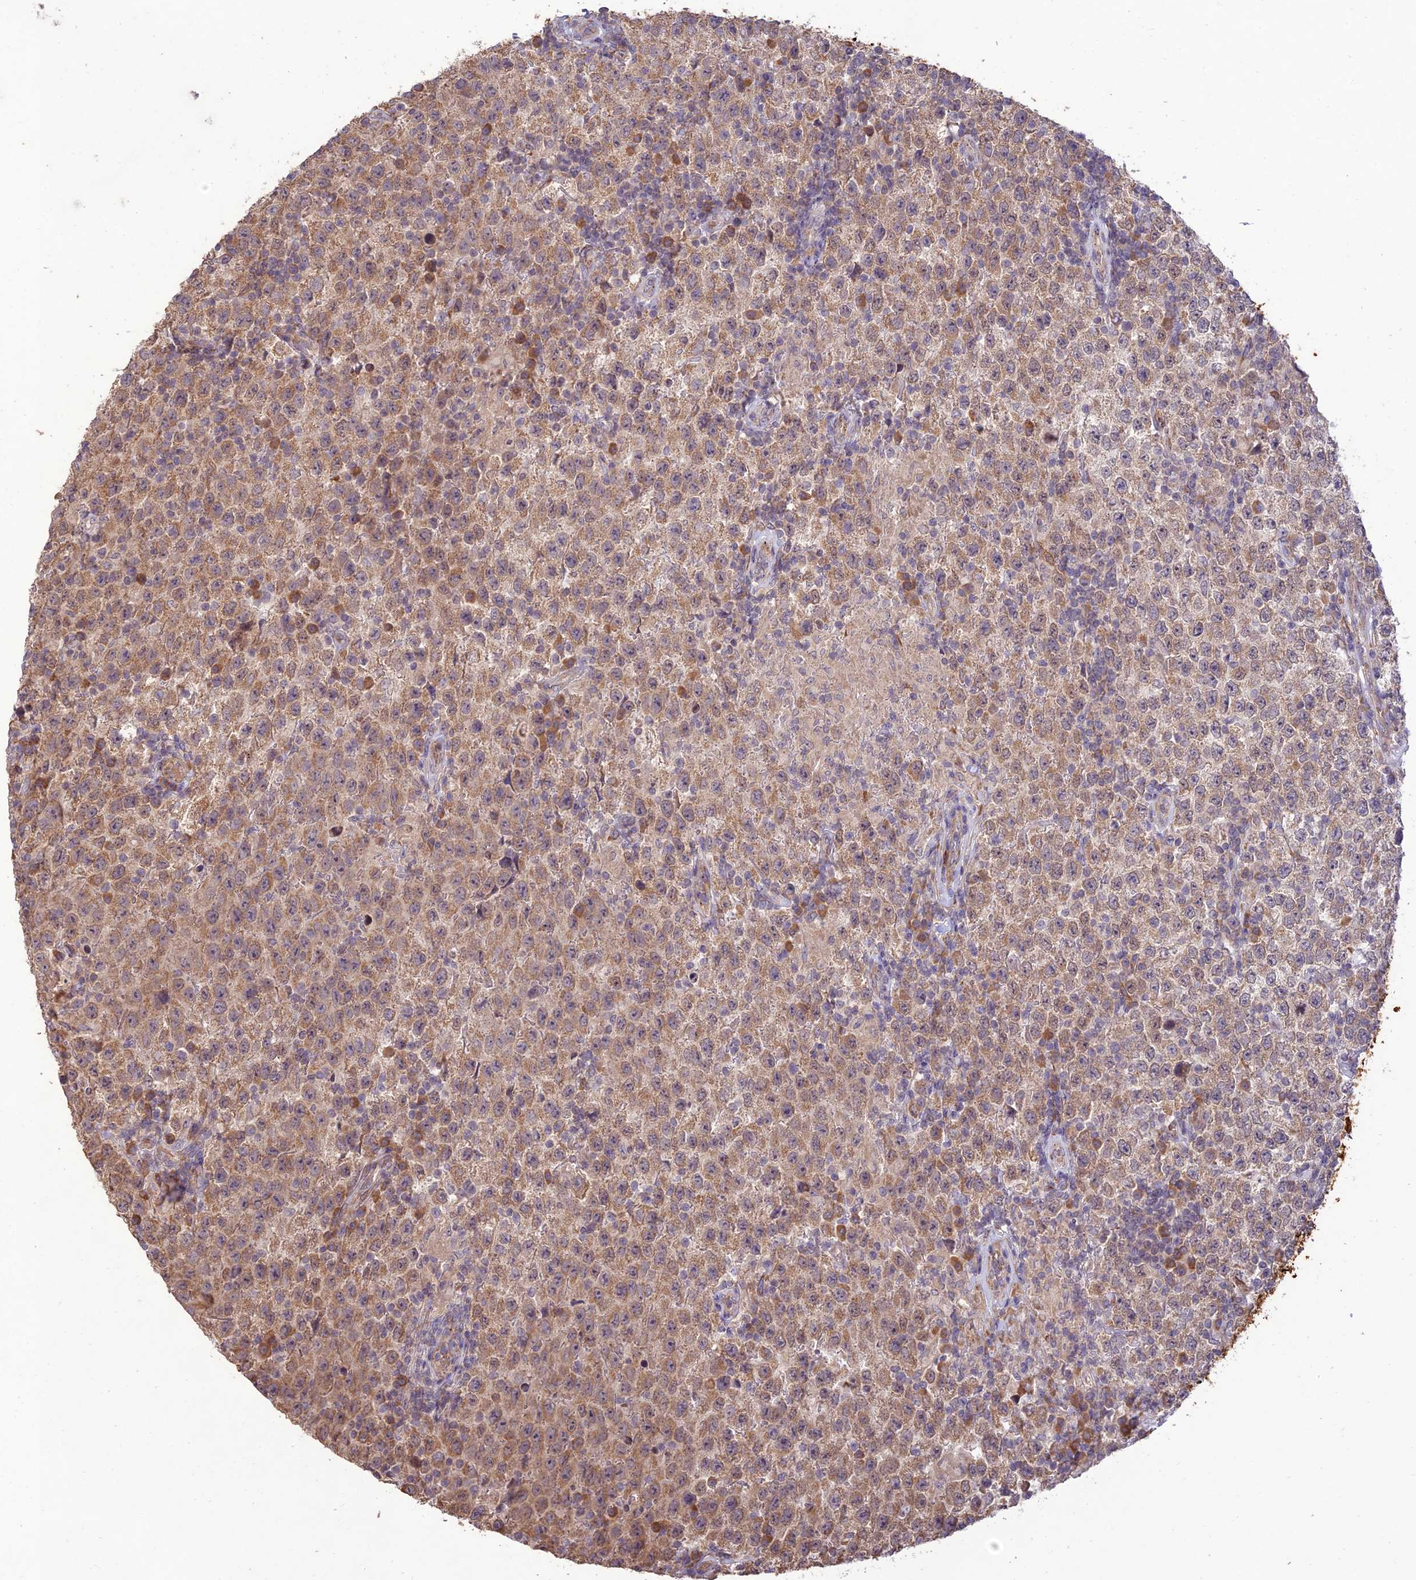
{"staining": {"intensity": "moderate", "quantity": ">75%", "location": "cytoplasmic/membranous"}, "tissue": "testis cancer", "cell_type": "Tumor cells", "image_type": "cancer", "snomed": [{"axis": "morphology", "description": "Seminoma, NOS"}, {"axis": "morphology", "description": "Carcinoma, Embryonal, NOS"}, {"axis": "topography", "description": "Testis"}], "caption": "A brown stain labels moderate cytoplasmic/membranous staining of a protein in testis cancer tumor cells.", "gene": "PPP1R11", "patient": {"sex": "male", "age": 41}}